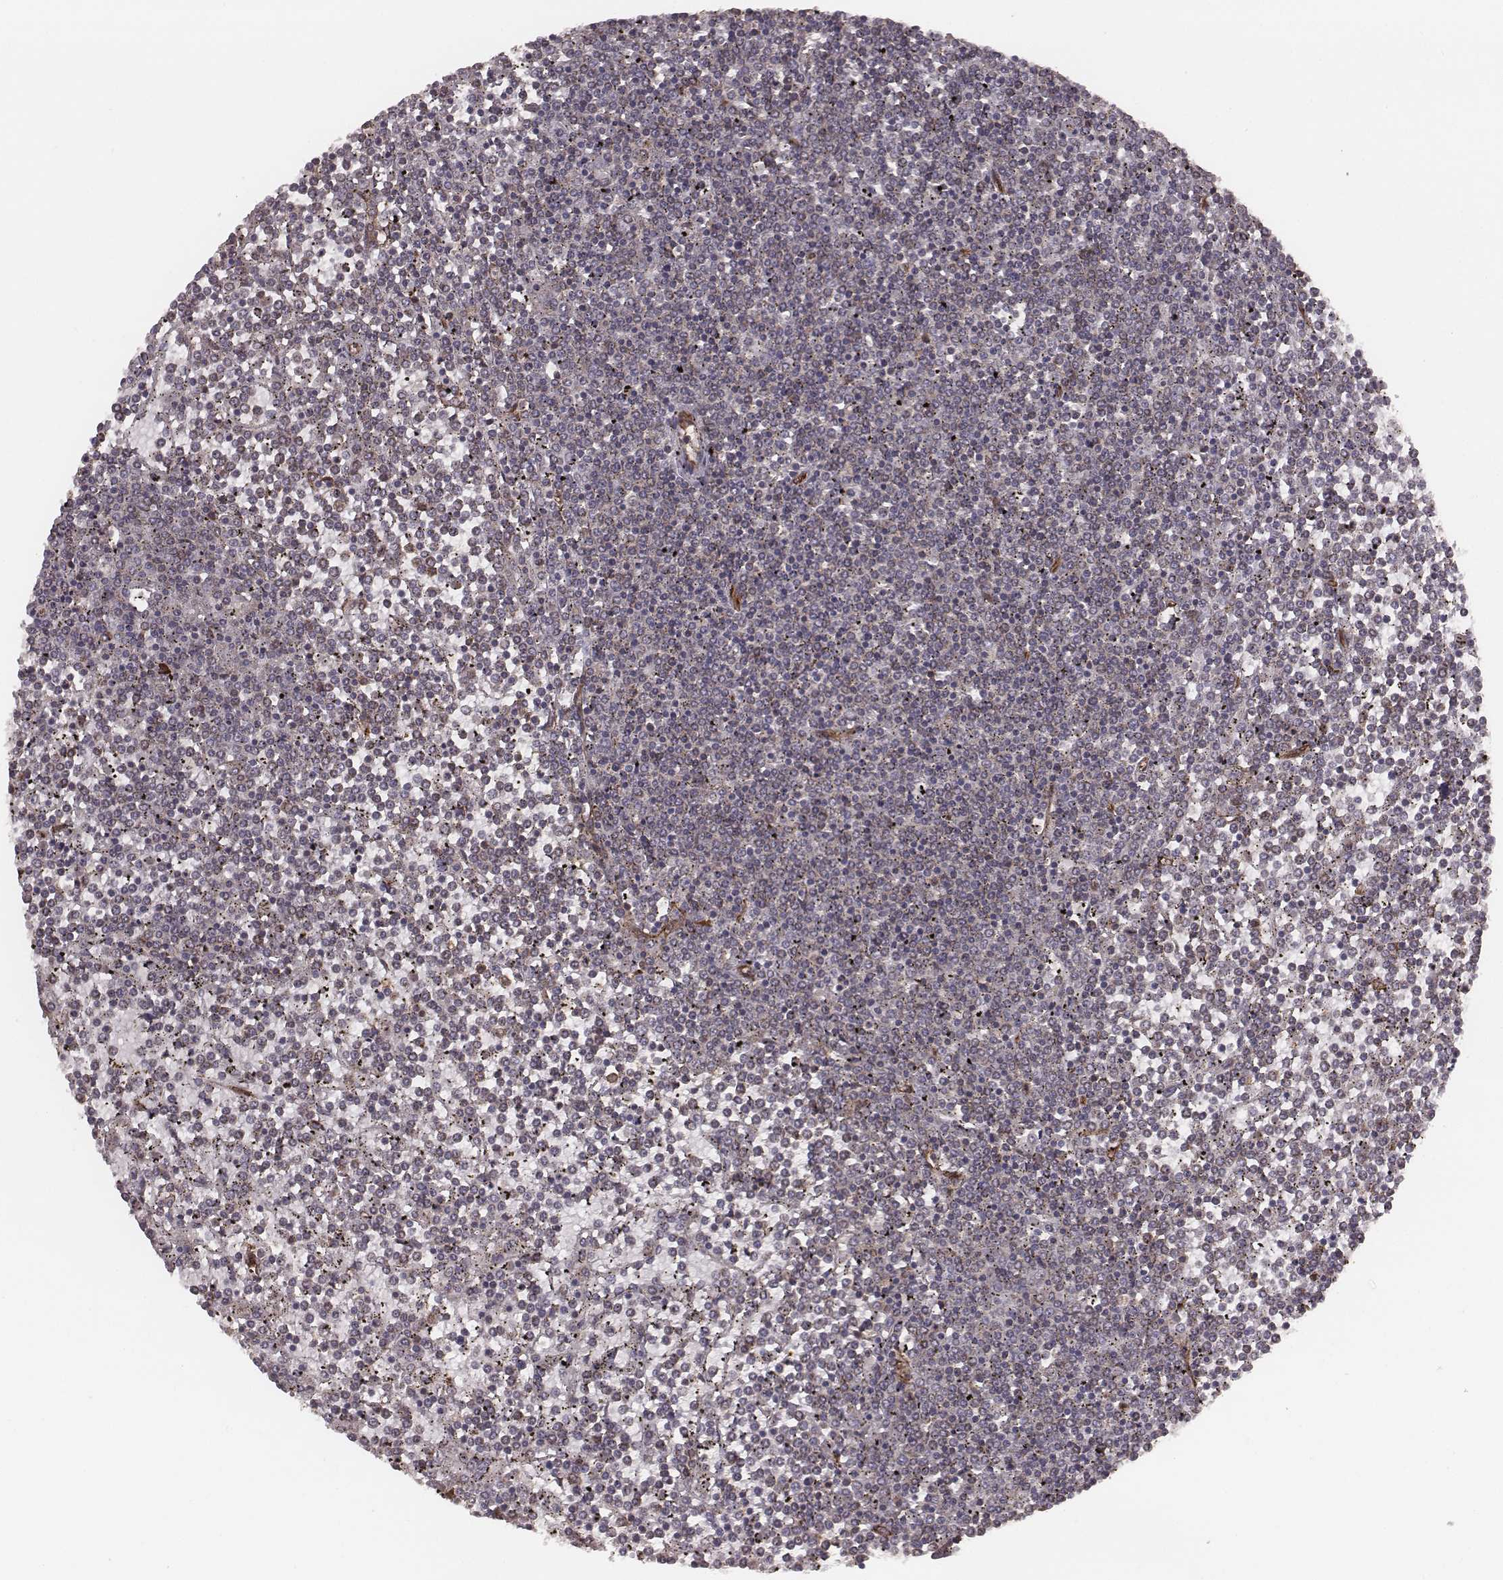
{"staining": {"intensity": "negative", "quantity": "none", "location": "none"}, "tissue": "lymphoma", "cell_type": "Tumor cells", "image_type": "cancer", "snomed": [{"axis": "morphology", "description": "Malignant lymphoma, non-Hodgkin's type, Low grade"}, {"axis": "topography", "description": "Spleen"}], "caption": "DAB (3,3'-diaminobenzidine) immunohistochemical staining of human malignant lymphoma, non-Hodgkin's type (low-grade) reveals no significant expression in tumor cells.", "gene": "PALMD", "patient": {"sex": "female", "age": 19}}